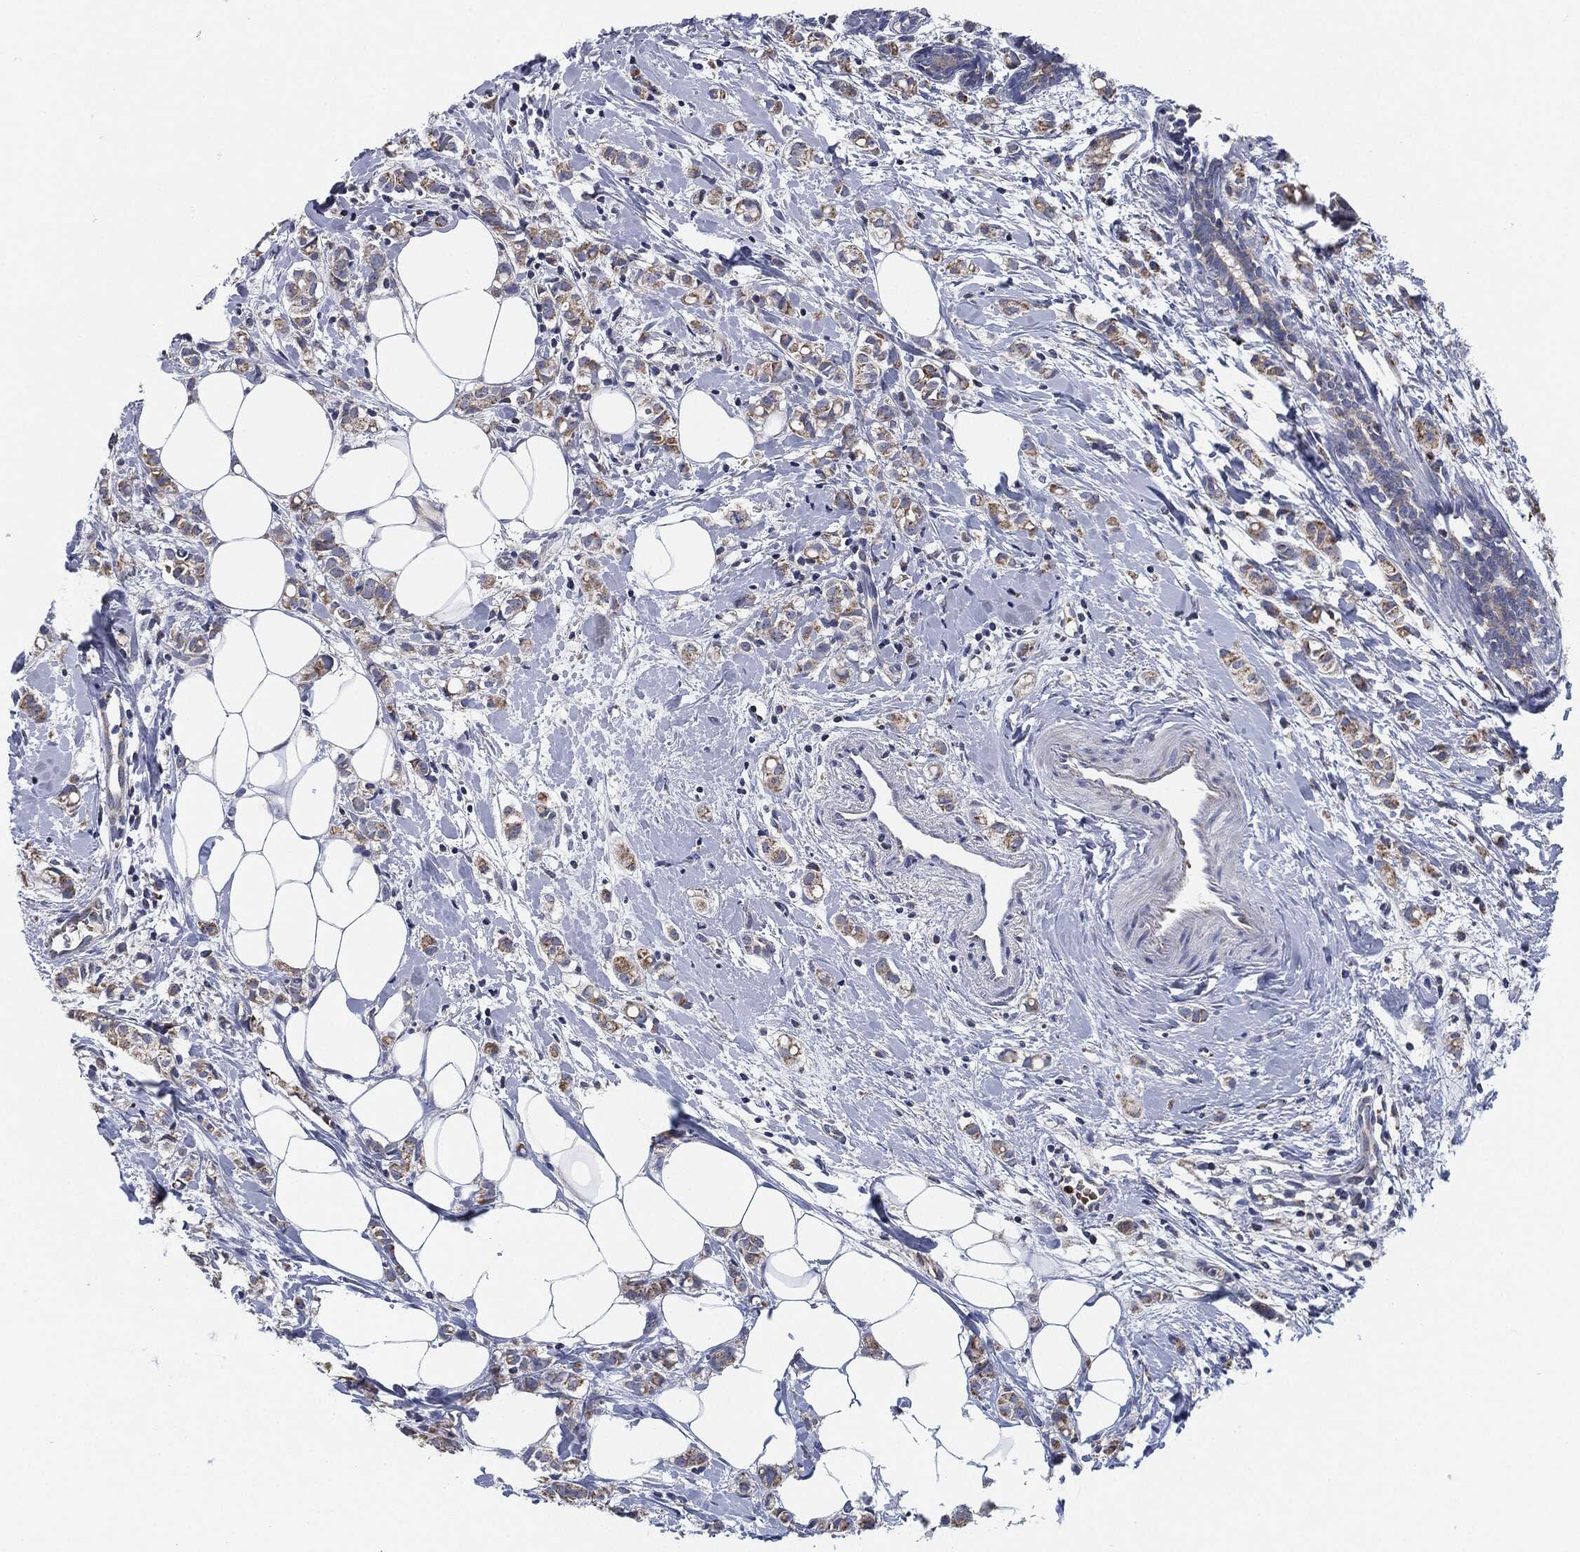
{"staining": {"intensity": "moderate", "quantity": "25%-75%", "location": "cytoplasmic/membranous"}, "tissue": "breast cancer", "cell_type": "Tumor cells", "image_type": "cancer", "snomed": [{"axis": "morphology", "description": "Normal tissue, NOS"}, {"axis": "morphology", "description": "Duct carcinoma"}, {"axis": "topography", "description": "Breast"}], "caption": "Breast invasive ductal carcinoma was stained to show a protein in brown. There is medium levels of moderate cytoplasmic/membranous positivity in approximately 25%-75% of tumor cells.", "gene": "SIGLEC9", "patient": {"sex": "female", "age": 44}}